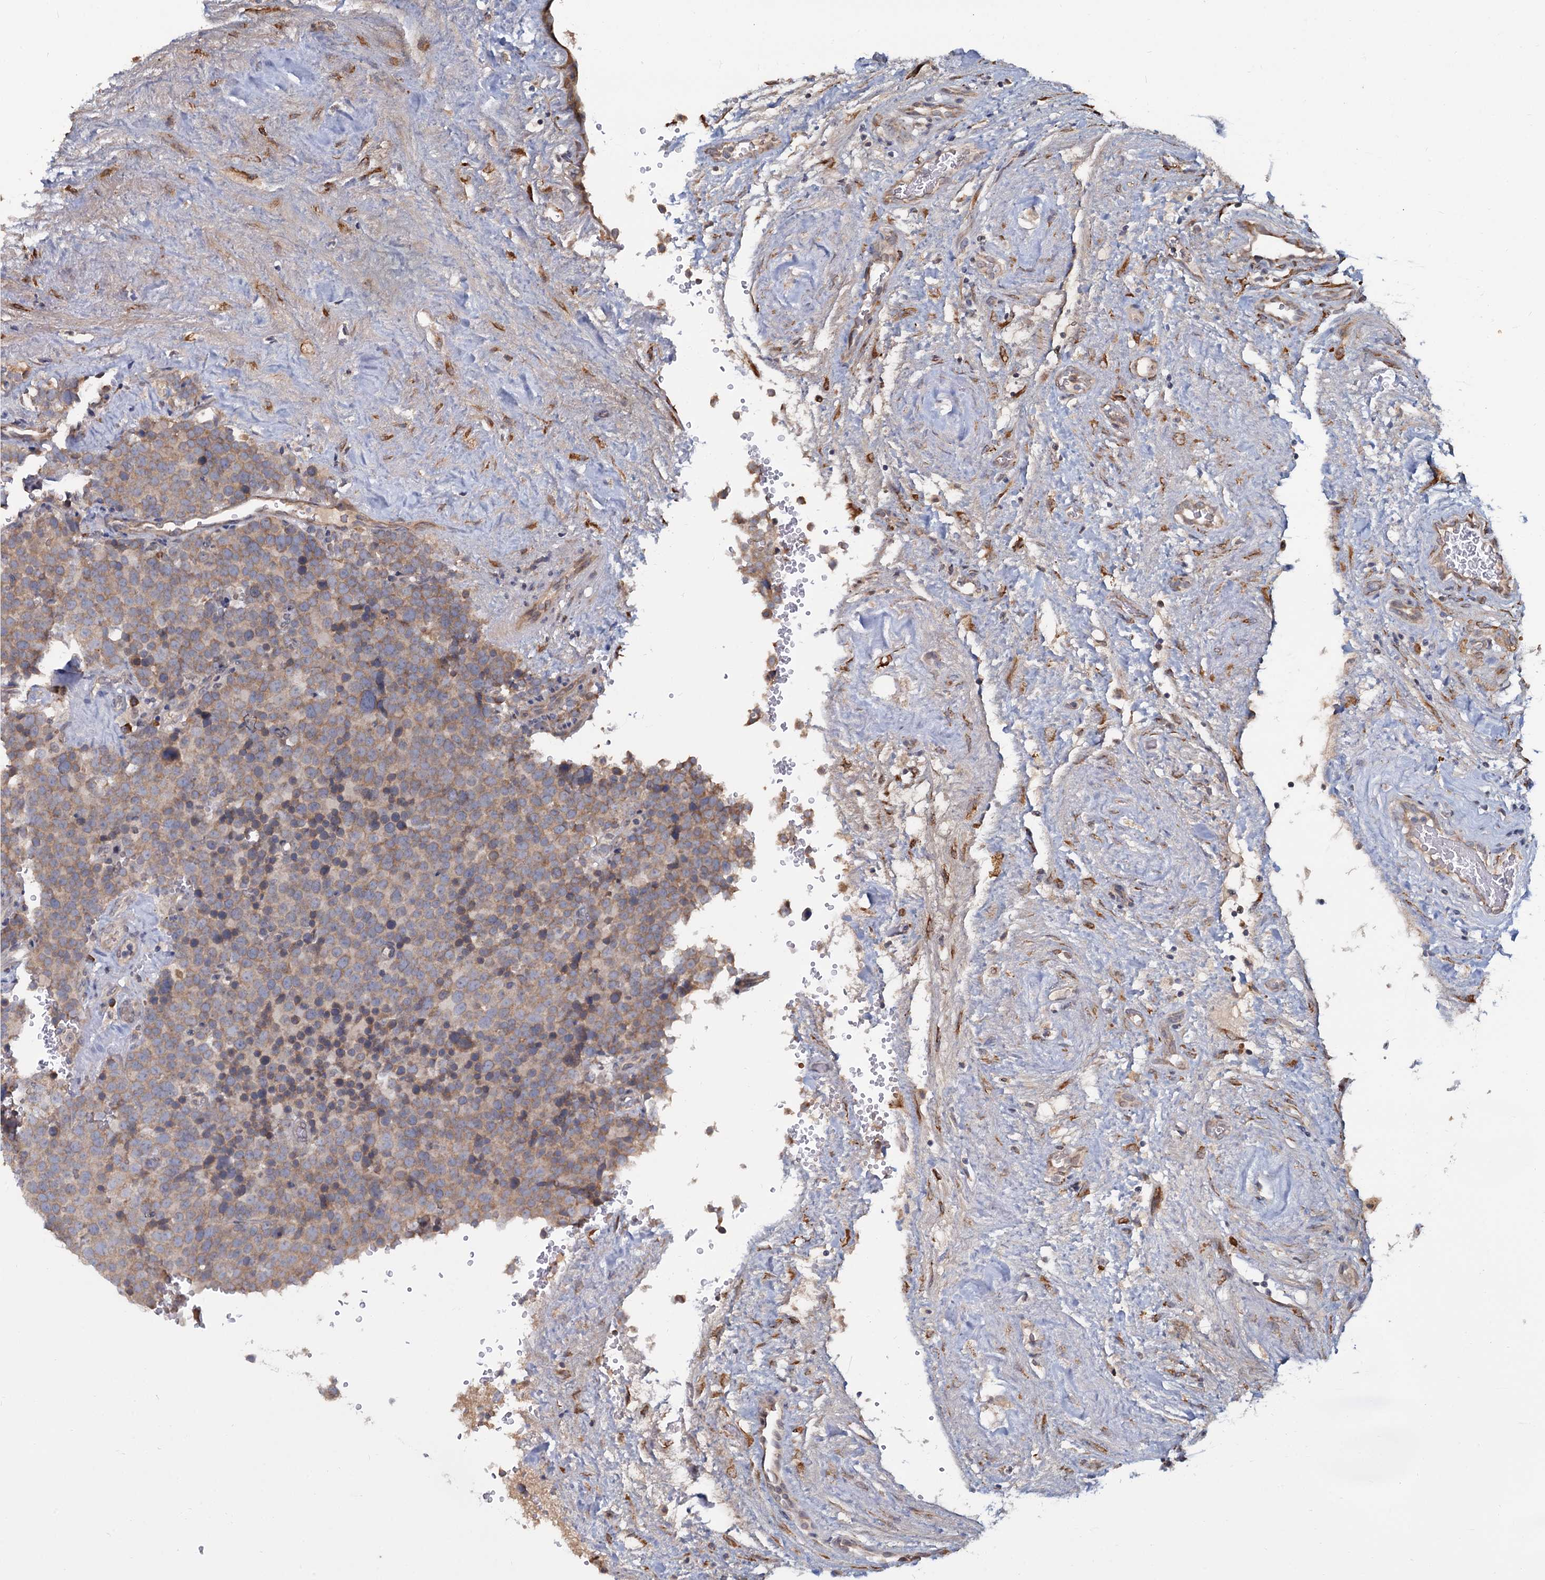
{"staining": {"intensity": "moderate", "quantity": ">75%", "location": "cytoplasmic/membranous"}, "tissue": "testis cancer", "cell_type": "Tumor cells", "image_type": "cancer", "snomed": [{"axis": "morphology", "description": "Seminoma, NOS"}, {"axis": "topography", "description": "Testis"}], "caption": "There is medium levels of moderate cytoplasmic/membranous positivity in tumor cells of testis cancer (seminoma), as demonstrated by immunohistochemical staining (brown color).", "gene": "LRRC51", "patient": {"sex": "male", "age": 71}}